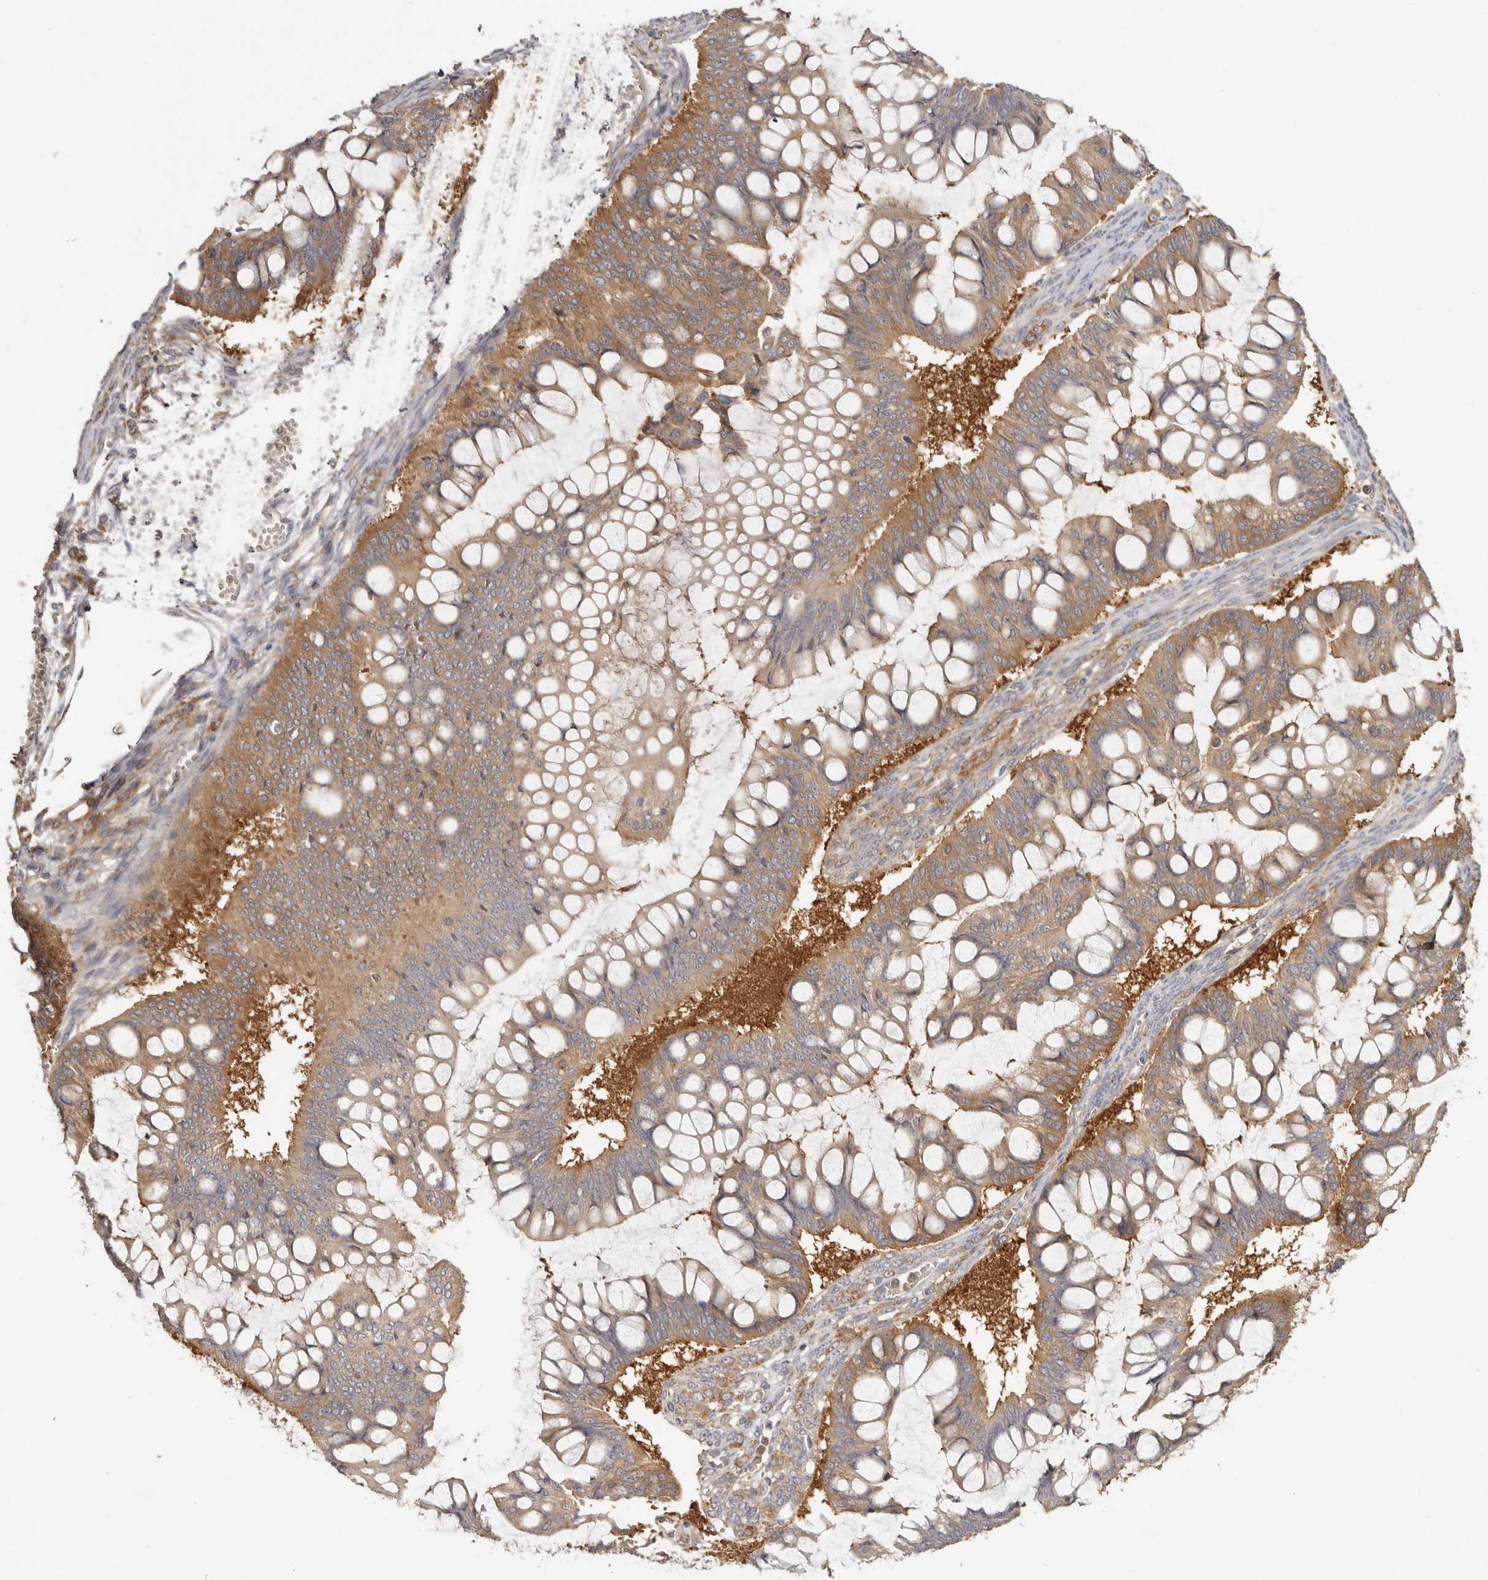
{"staining": {"intensity": "moderate", "quantity": ">75%", "location": "cytoplasmic/membranous"}, "tissue": "ovarian cancer", "cell_type": "Tumor cells", "image_type": "cancer", "snomed": [{"axis": "morphology", "description": "Cystadenocarcinoma, mucinous, NOS"}, {"axis": "topography", "description": "Ovary"}], "caption": "This image displays immunohistochemistry staining of human ovarian cancer, with medium moderate cytoplasmic/membranous positivity in approximately >75% of tumor cells.", "gene": "EEF1E1", "patient": {"sex": "female", "age": 73}}